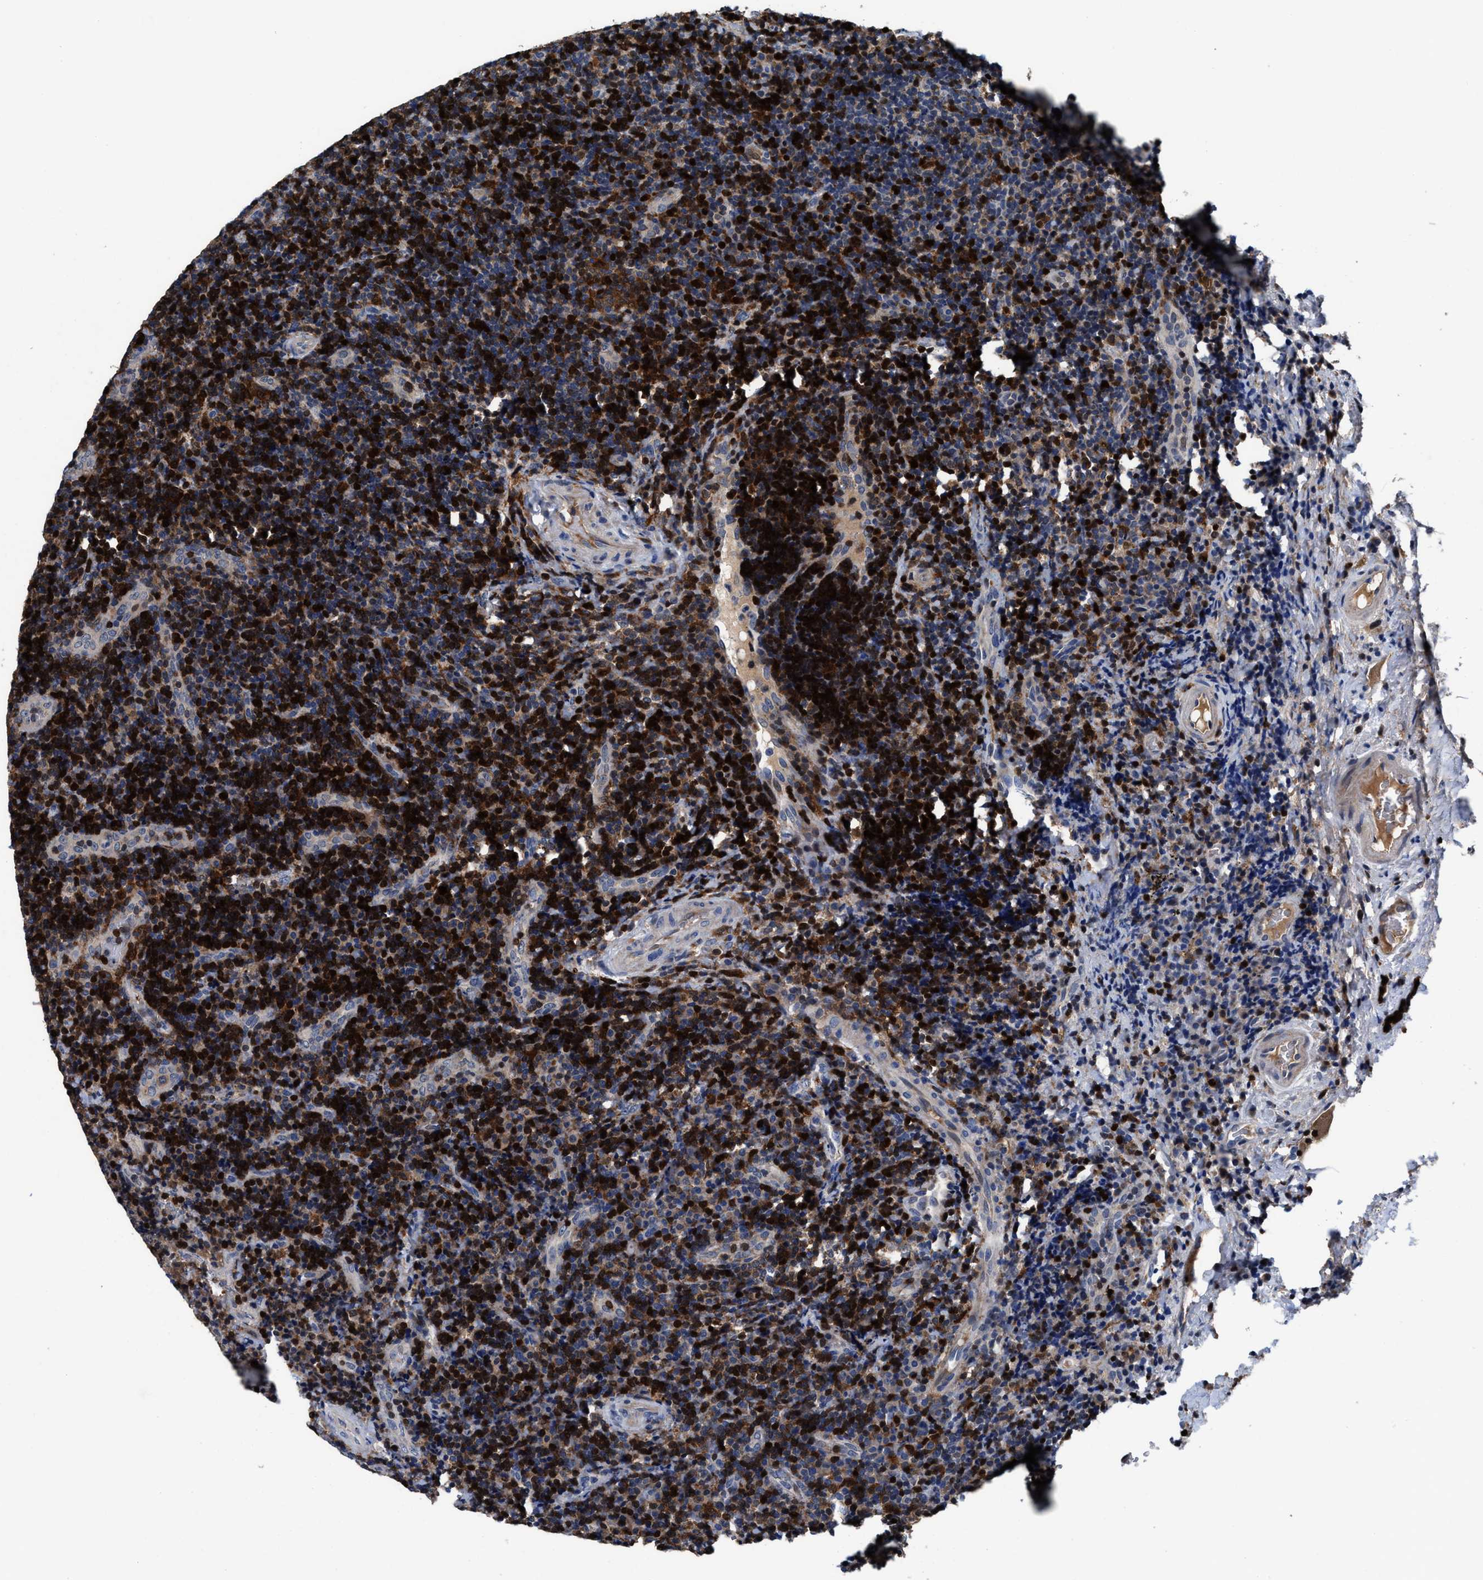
{"staining": {"intensity": "strong", "quantity": "25%-75%", "location": "cytoplasmic/membranous,nuclear"}, "tissue": "lymphoma", "cell_type": "Tumor cells", "image_type": "cancer", "snomed": [{"axis": "morphology", "description": "Malignant lymphoma, non-Hodgkin's type, High grade"}, {"axis": "topography", "description": "Tonsil"}], "caption": "Brown immunohistochemical staining in human high-grade malignant lymphoma, non-Hodgkin's type displays strong cytoplasmic/membranous and nuclear expression in about 25%-75% of tumor cells. (Stains: DAB in brown, nuclei in blue, Microscopy: brightfield microscopy at high magnification).", "gene": "RGS10", "patient": {"sex": "female", "age": 36}}